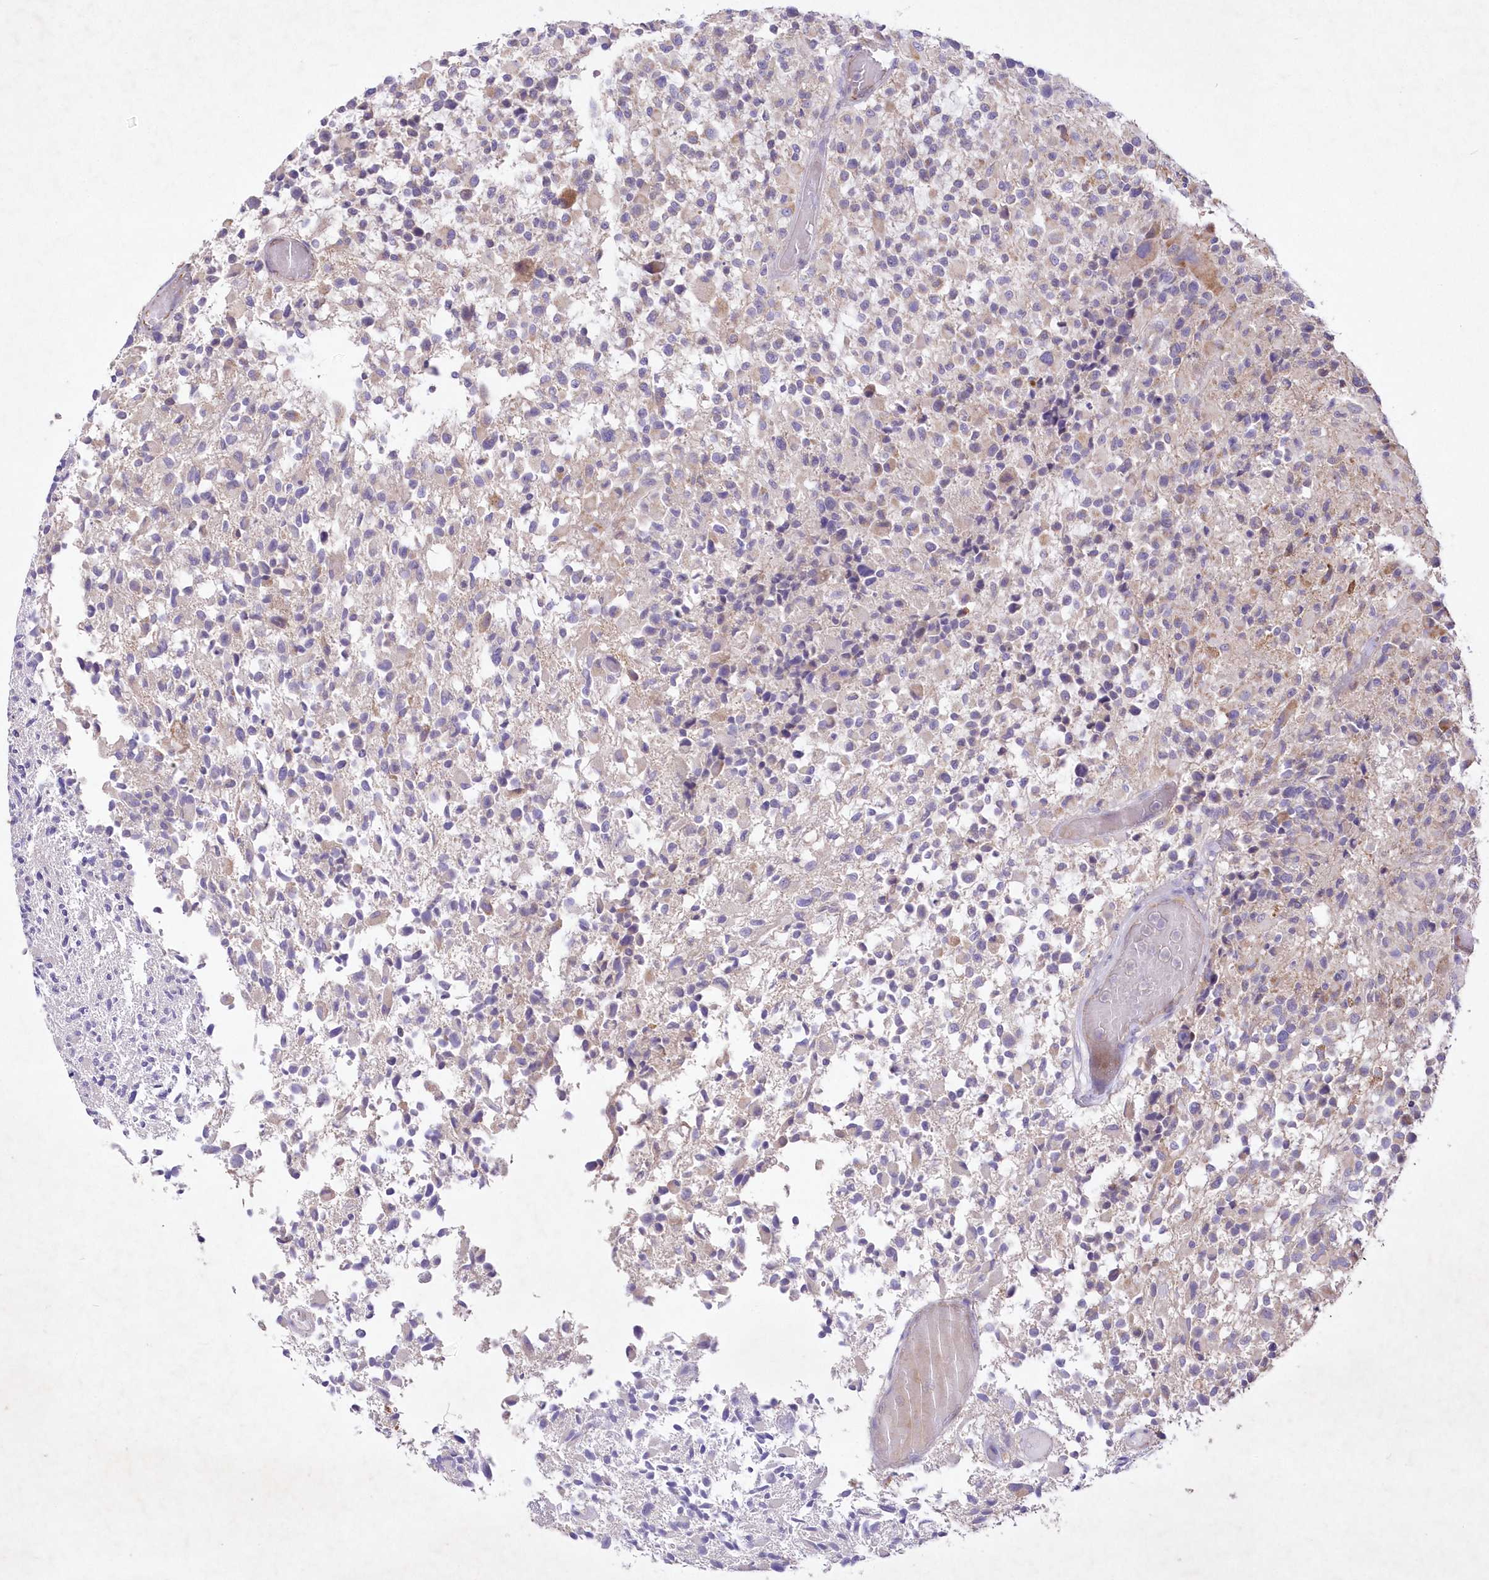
{"staining": {"intensity": "weak", "quantity": "<25%", "location": "cytoplasmic/membranous"}, "tissue": "glioma", "cell_type": "Tumor cells", "image_type": "cancer", "snomed": [{"axis": "morphology", "description": "Glioma, malignant, High grade"}, {"axis": "morphology", "description": "Glioblastoma, NOS"}, {"axis": "topography", "description": "Brain"}], "caption": "The histopathology image displays no significant staining in tumor cells of high-grade glioma (malignant). Brightfield microscopy of IHC stained with DAB (3,3'-diaminobenzidine) (brown) and hematoxylin (blue), captured at high magnification.", "gene": "ITSN2", "patient": {"sex": "male", "age": 60}}